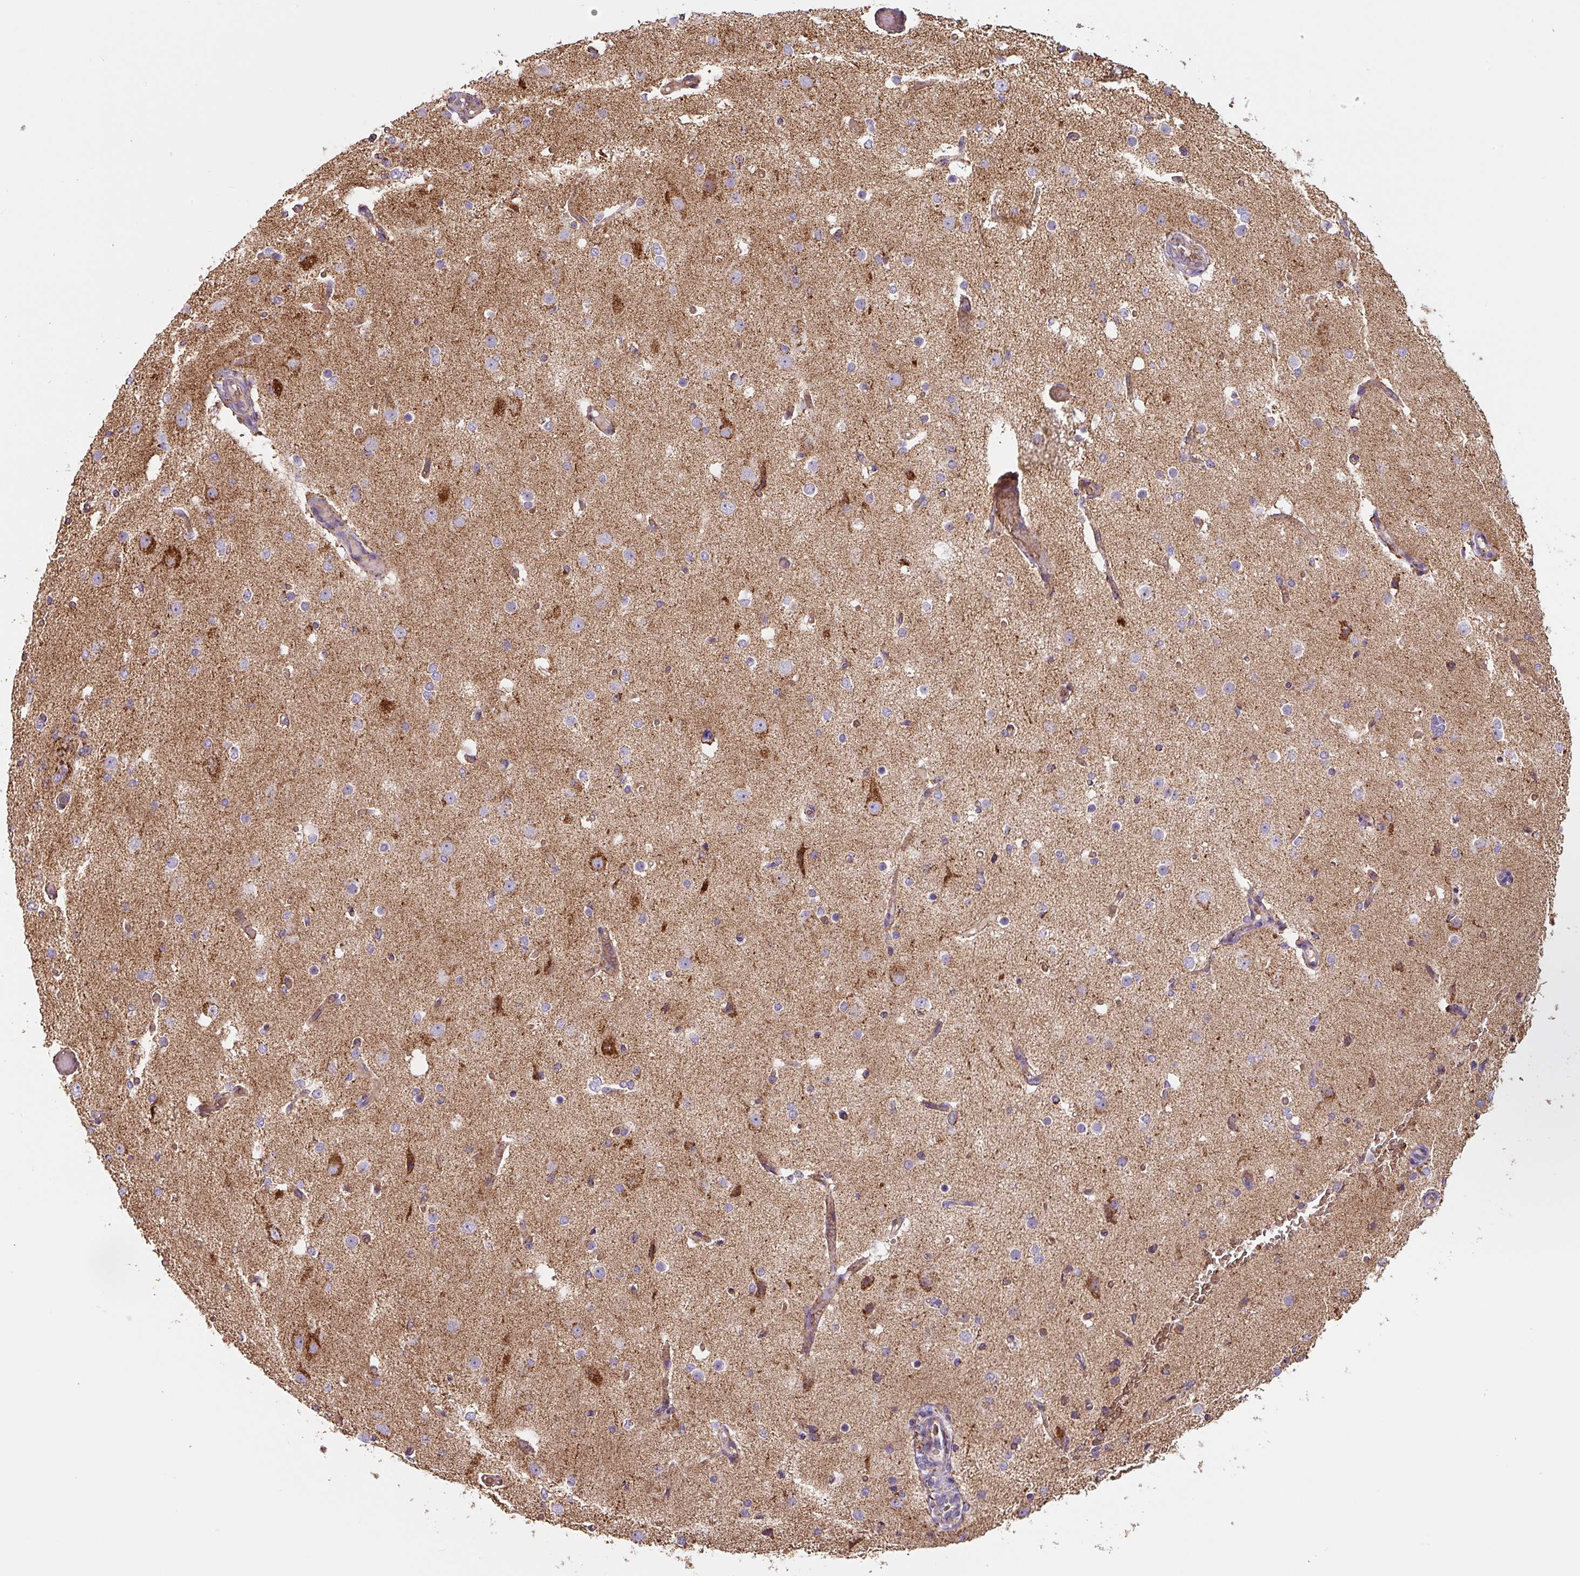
{"staining": {"intensity": "weak", "quantity": ">75%", "location": "cytoplasmic/membranous"}, "tissue": "cerebral cortex", "cell_type": "Endothelial cells", "image_type": "normal", "snomed": [{"axis": "morphology", "description": "Normal tissue, NOS"}, {"axis": "morphology", "description": "Inflammation, NOS"}, {"axis": "topography", "description": "Cerebral cortex"}], "caption": "A brown stain labels weak cytoplasmic/membranous staining of a protein in endothelial cells of normal cerebral cortex. (Stains: DAB in brown, nuclei in blue, Microscopy: brightfield microscopy at high magnification).", "gene": "MT", "patient": {"sex": "male", "age": 6}}